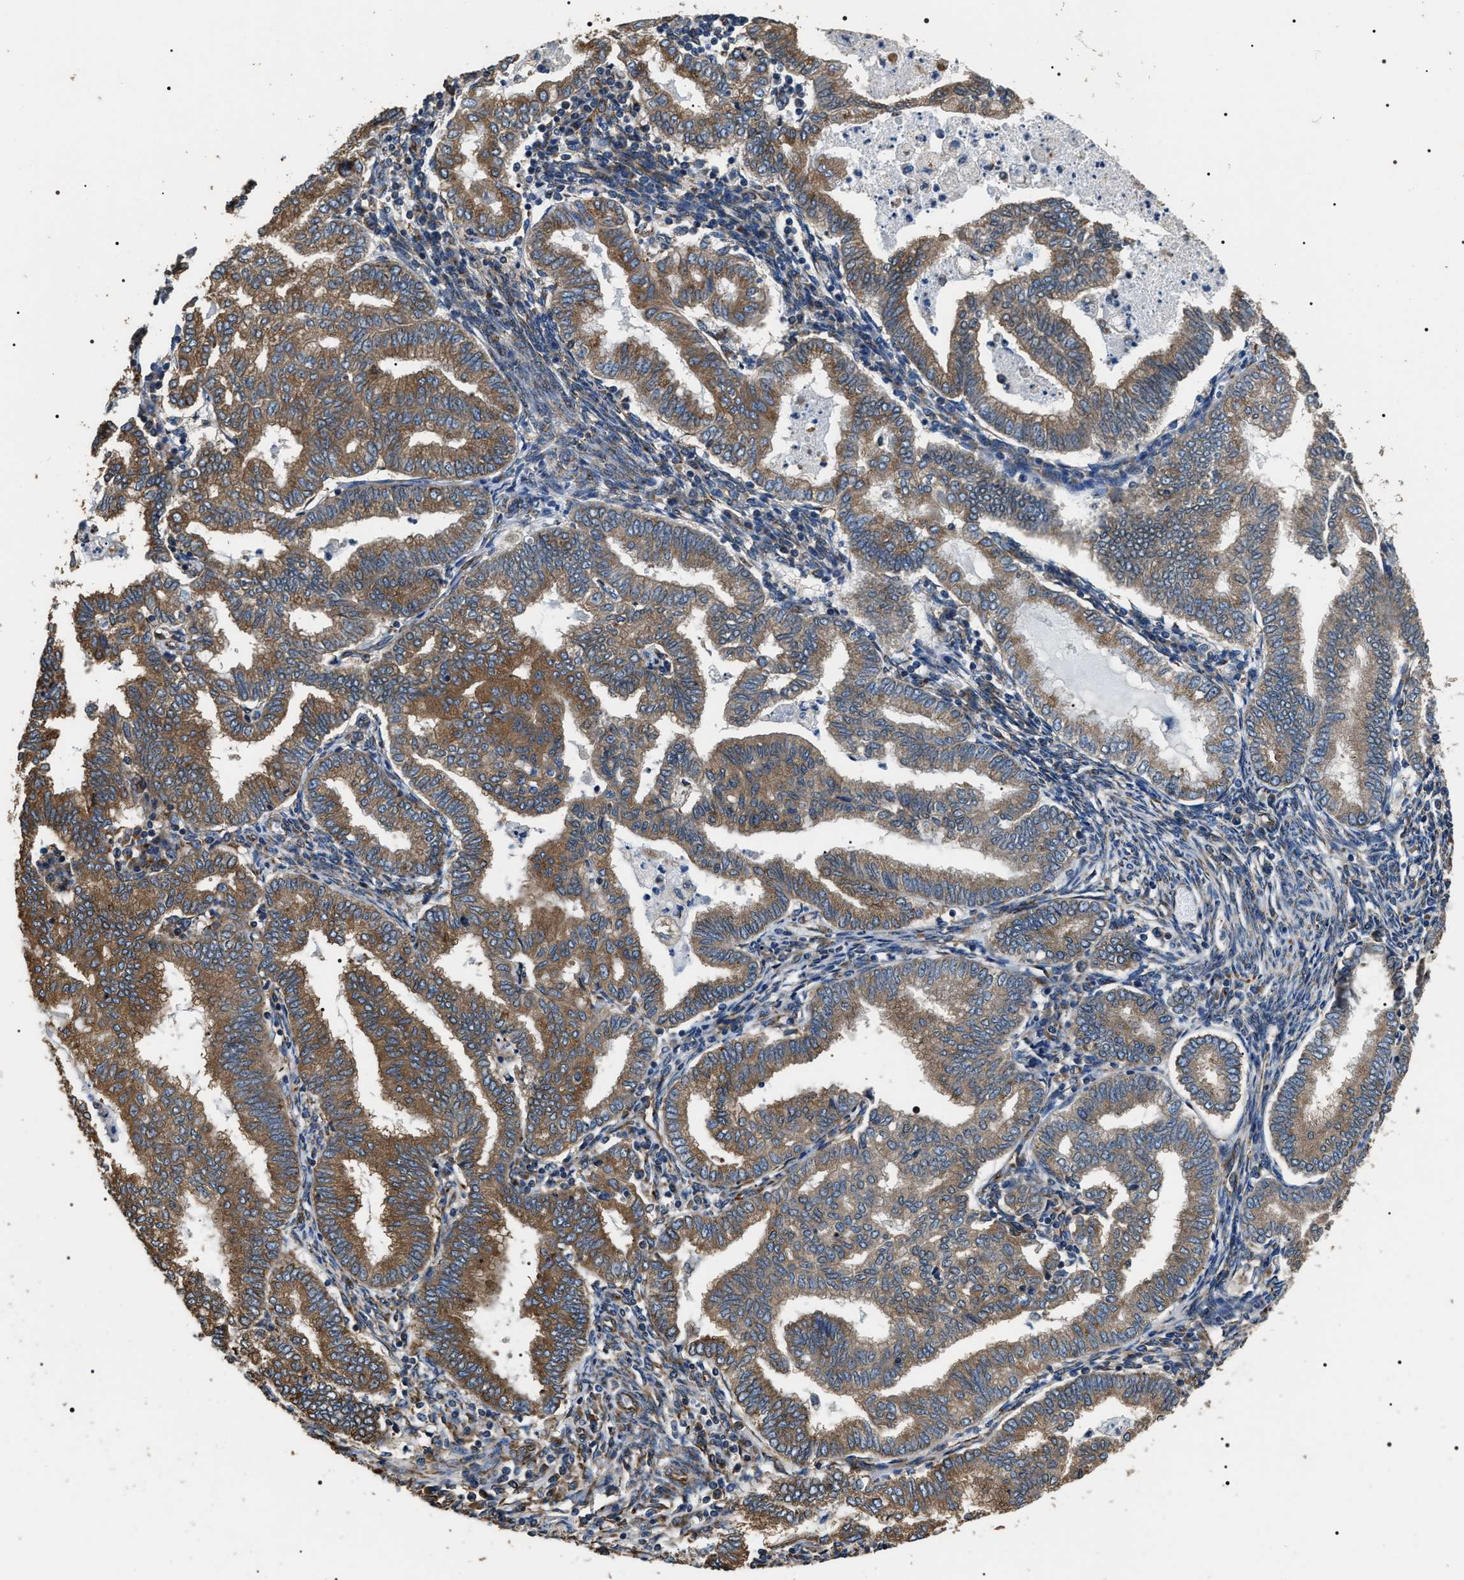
{"staining": {"intensity": "moderate", "quantity": ">75%", "location": "cytoplasmic/membranous"}, "tissue": "endometrial cancer", "cell_type": "Tumor cells", "image_type": "cancer", "snomed": [{"axis": "morphology", "description": "Polyp, NOS"}, {"axis": "morphology", "description": "Adenocarcinoma, NOS"}, {"axis": "morphology", "description": "Adenoma, NOS"}, {"axis": "topography", "description": "Endometrium"}], "caption": "High-power microscopy captured an immunohistochemistry photomicrograph of endometrial cancer, revealing moderate cytoplasmic/membranous positivity in approximately >75% of tumor cells. The staining was performed using DAB, with brown indicating positive protein expression. Nuclei are stained blue with hematoxylin.", "gene": "KTN1", "patient": {"sex": "female", "age": 79}}